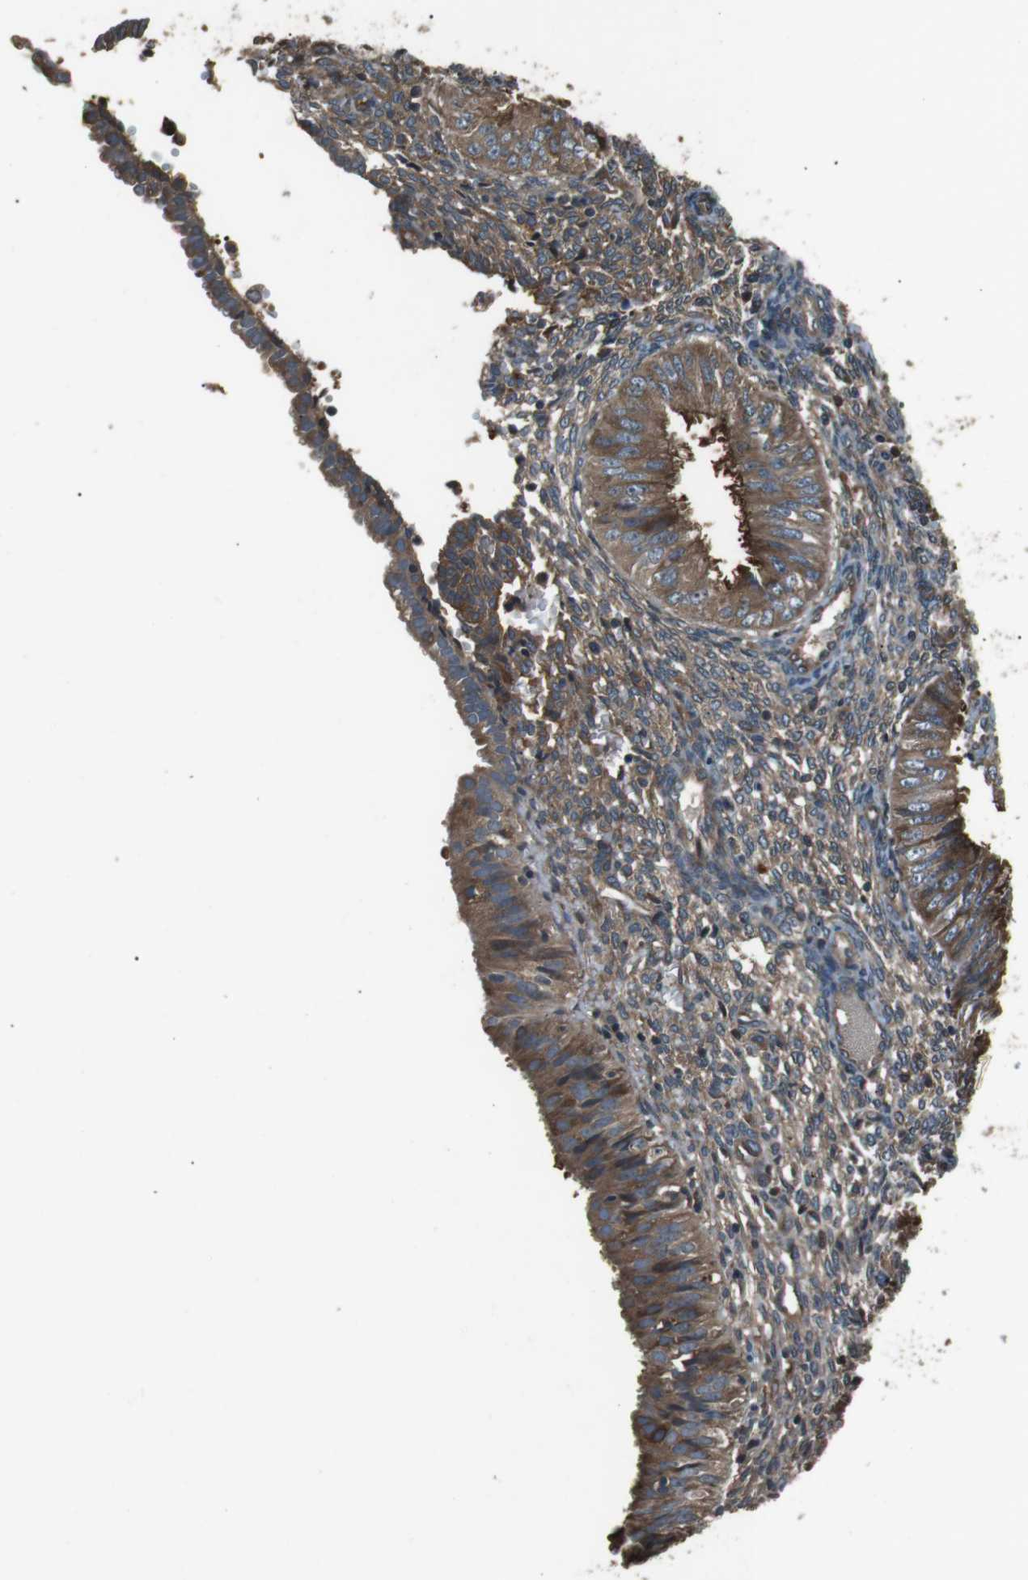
{"staining": {"intensity": "moderate", "quantity": ">75%", "location": "cytoplasmic/membranous"}, "tissue": "endometrial cancer", "cell_type": "Tumor cells", "image_type": "cancer", "snomed": [{"axis": "morphology", "description": "Normal tissue, NOS"}, {"axis": "morphology", "description": "Adenocarcinoma, NOS"}, {"axis": "topography", "description": "Endometrium"}], "caption": "Endometrial cancer (adenocarcinoma) was stained to show a protein in brown. There is medium levels of moderate cytoplasmic/membranous staining in about >75% of tumor cells.", "gene": "GPR161", "patient": {"sex": "female", "age": 53}}